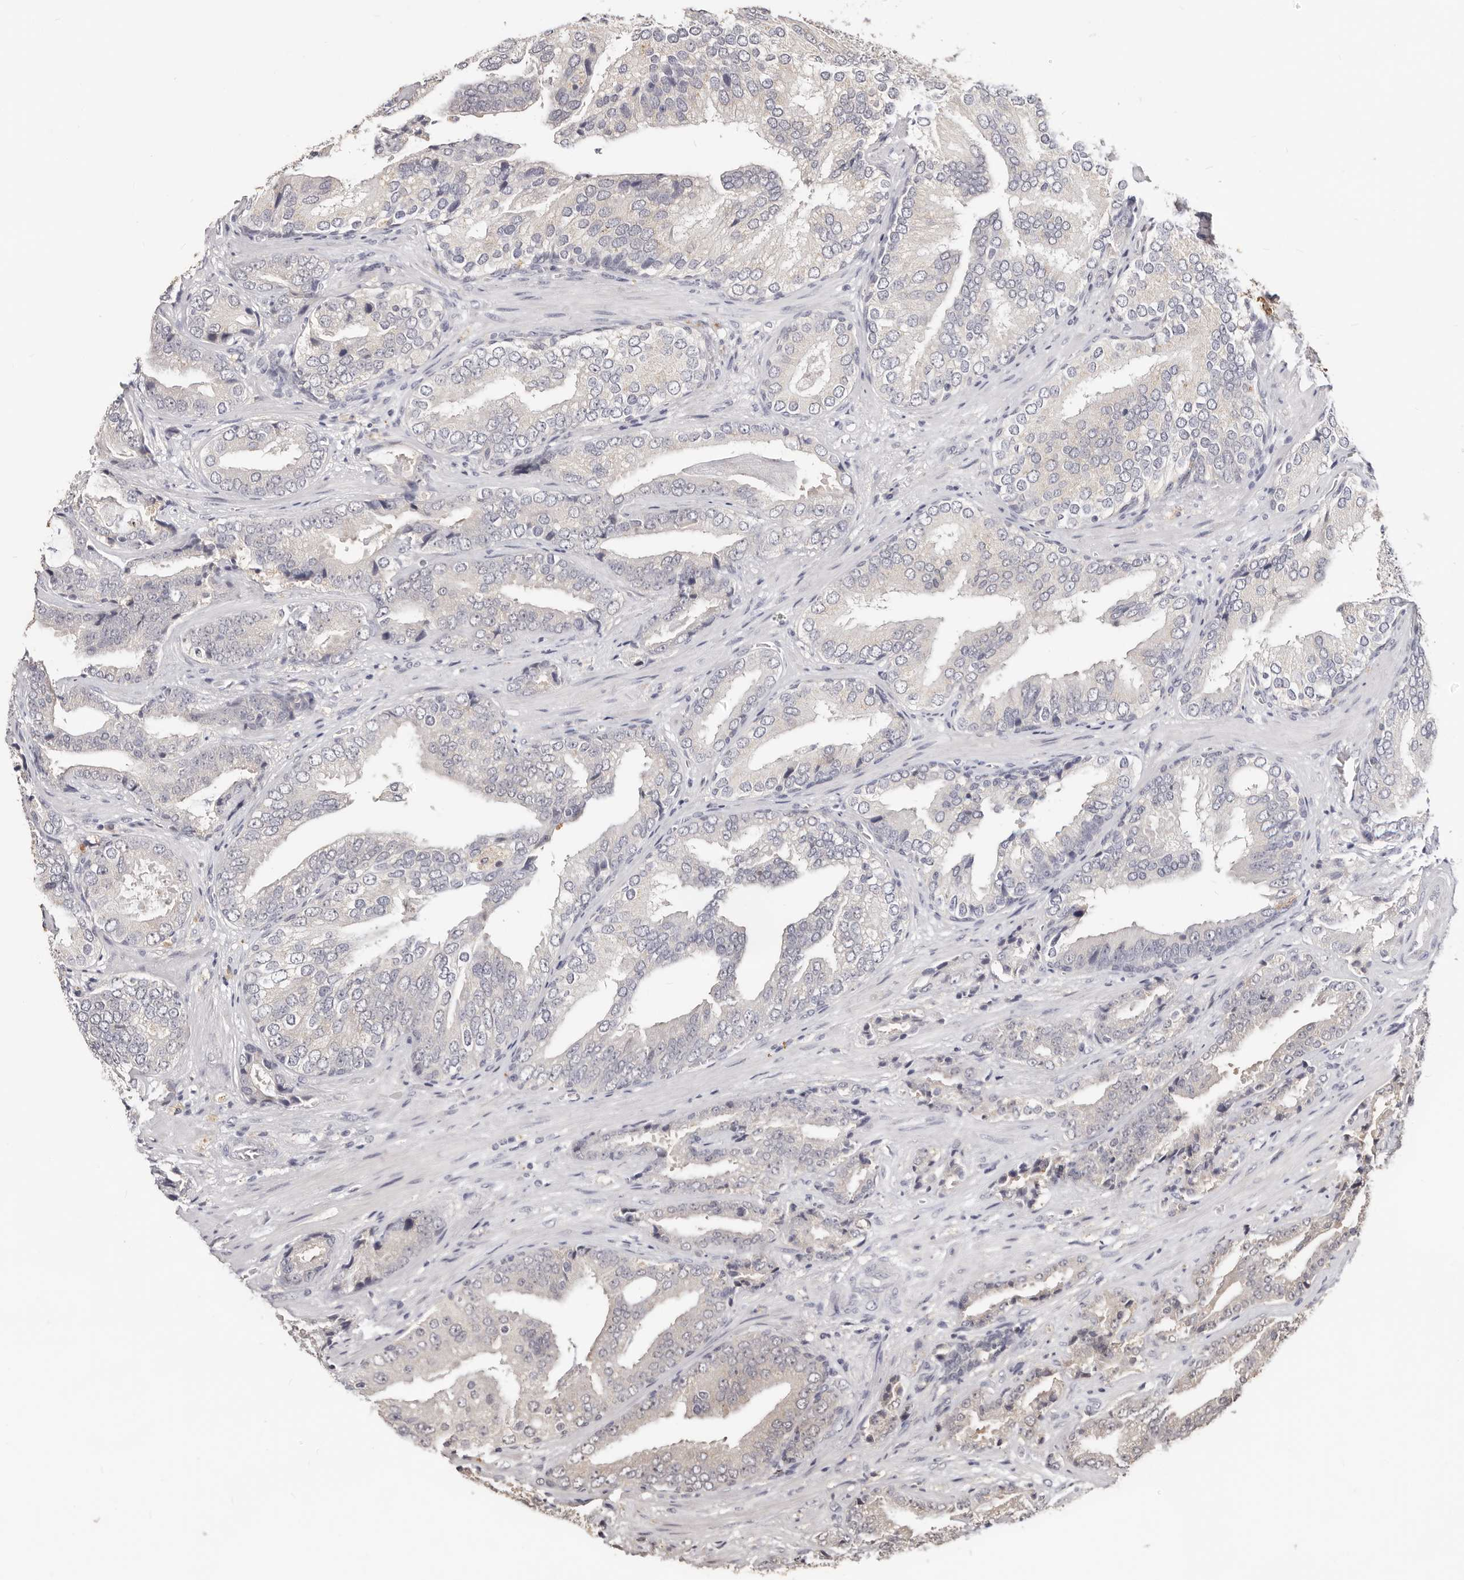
{"staining": {"intensity": "negative", "quantity": "none", "location": "none"}, "tissue": "prostate cancer", "cell_type": "Tumor cells", "image_type": "cancer", "snomed": [{"axis": "morphology", "description": "Adenocarcinoma, Low grade"}, {"axis": "topography", "description": "Prostate"}], "caption": "Tumor cells show no significant protein expression in prostate low-grade adenocarcinoma.", "gene": "TSPAN13", "patient": {"sex": "male", "age": 67}}